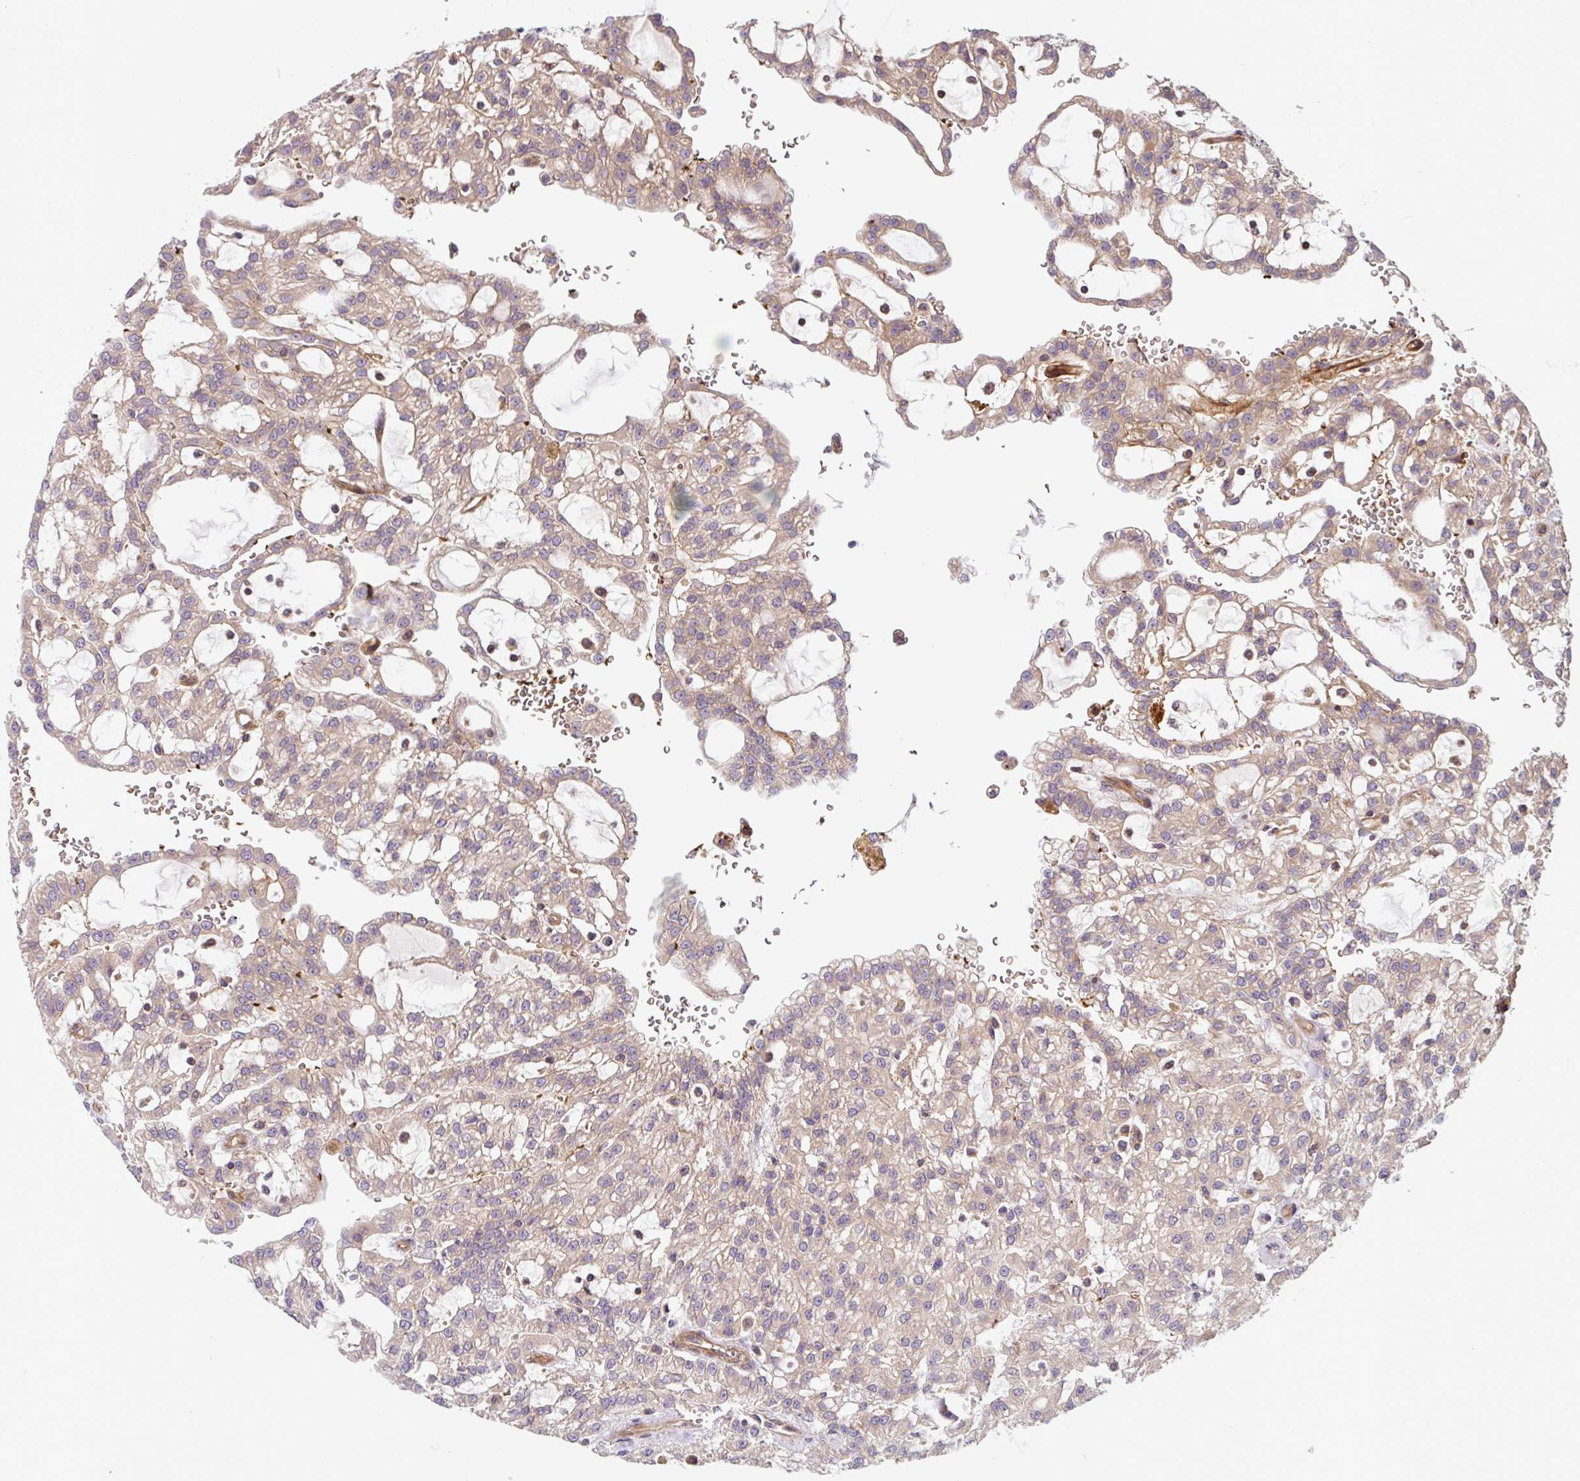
{"staining": {"intensity": "weak", "quantity": "25%-75%", "location": "cytoplasmic/membranous"}, "tissue": "renal cancer", "cell_type": "Tumor cells", "image_type": "cancer", "snomed": [{"axis": "morphology", "description": "Adenocarcinoma, NOS"}, {"axis": "topography", "description": "Kidney"}], "caption": "Immunohistochemistry (IHC) histopathology image of neoplastic tissue: human renal adenocarcinoma stained using IHC shows low levels of weak protein expression localized specifically in the cytoplasmic/membranous of tumor cells, appearing as a cytoplasmic/membranous brown color.", "gene": "APOBEC3D", "patient": {"sex": "male", "age": 63}}